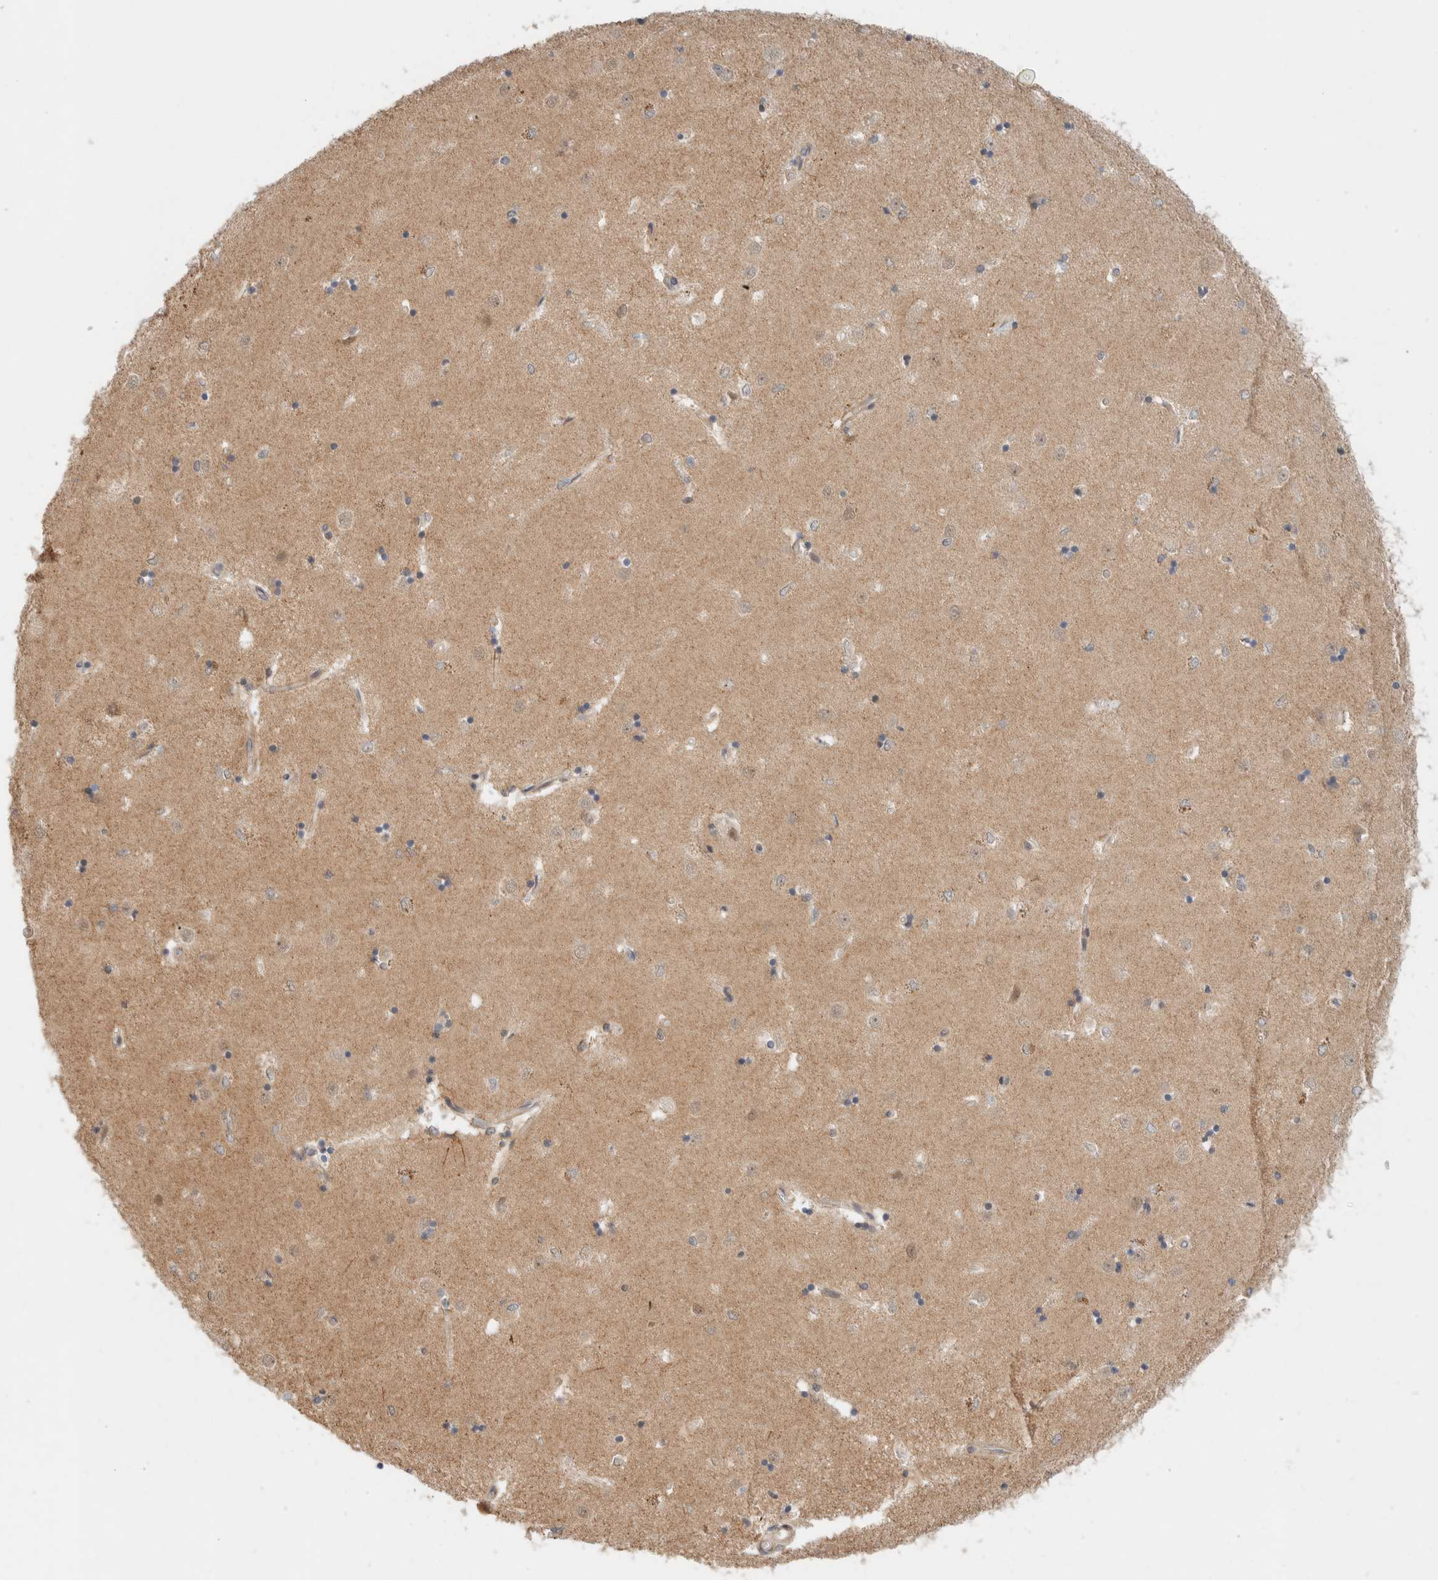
{"staining": {"intensity": "weak", "quantity": "25%-75%", "location": "cytoplasmic/membranous"}, "tissue": "caudate", "cell_type": "Glial cells", "image_type": "normal", "snomed": [{"axis": "morphology", "description": "Normal tissue, NOS"}, {"axis": "topography", "description": "Lateral ventricle wall"}], "caption": "IHC micrograph of benign caudate stained for a protein (brown), which demonstrates low levels of weak cytoplasmic/membranous staining in approximately 25%-75% of glial cells.", "gene": "C8orf76", "patient": {"sex": "male", "age": 45}}